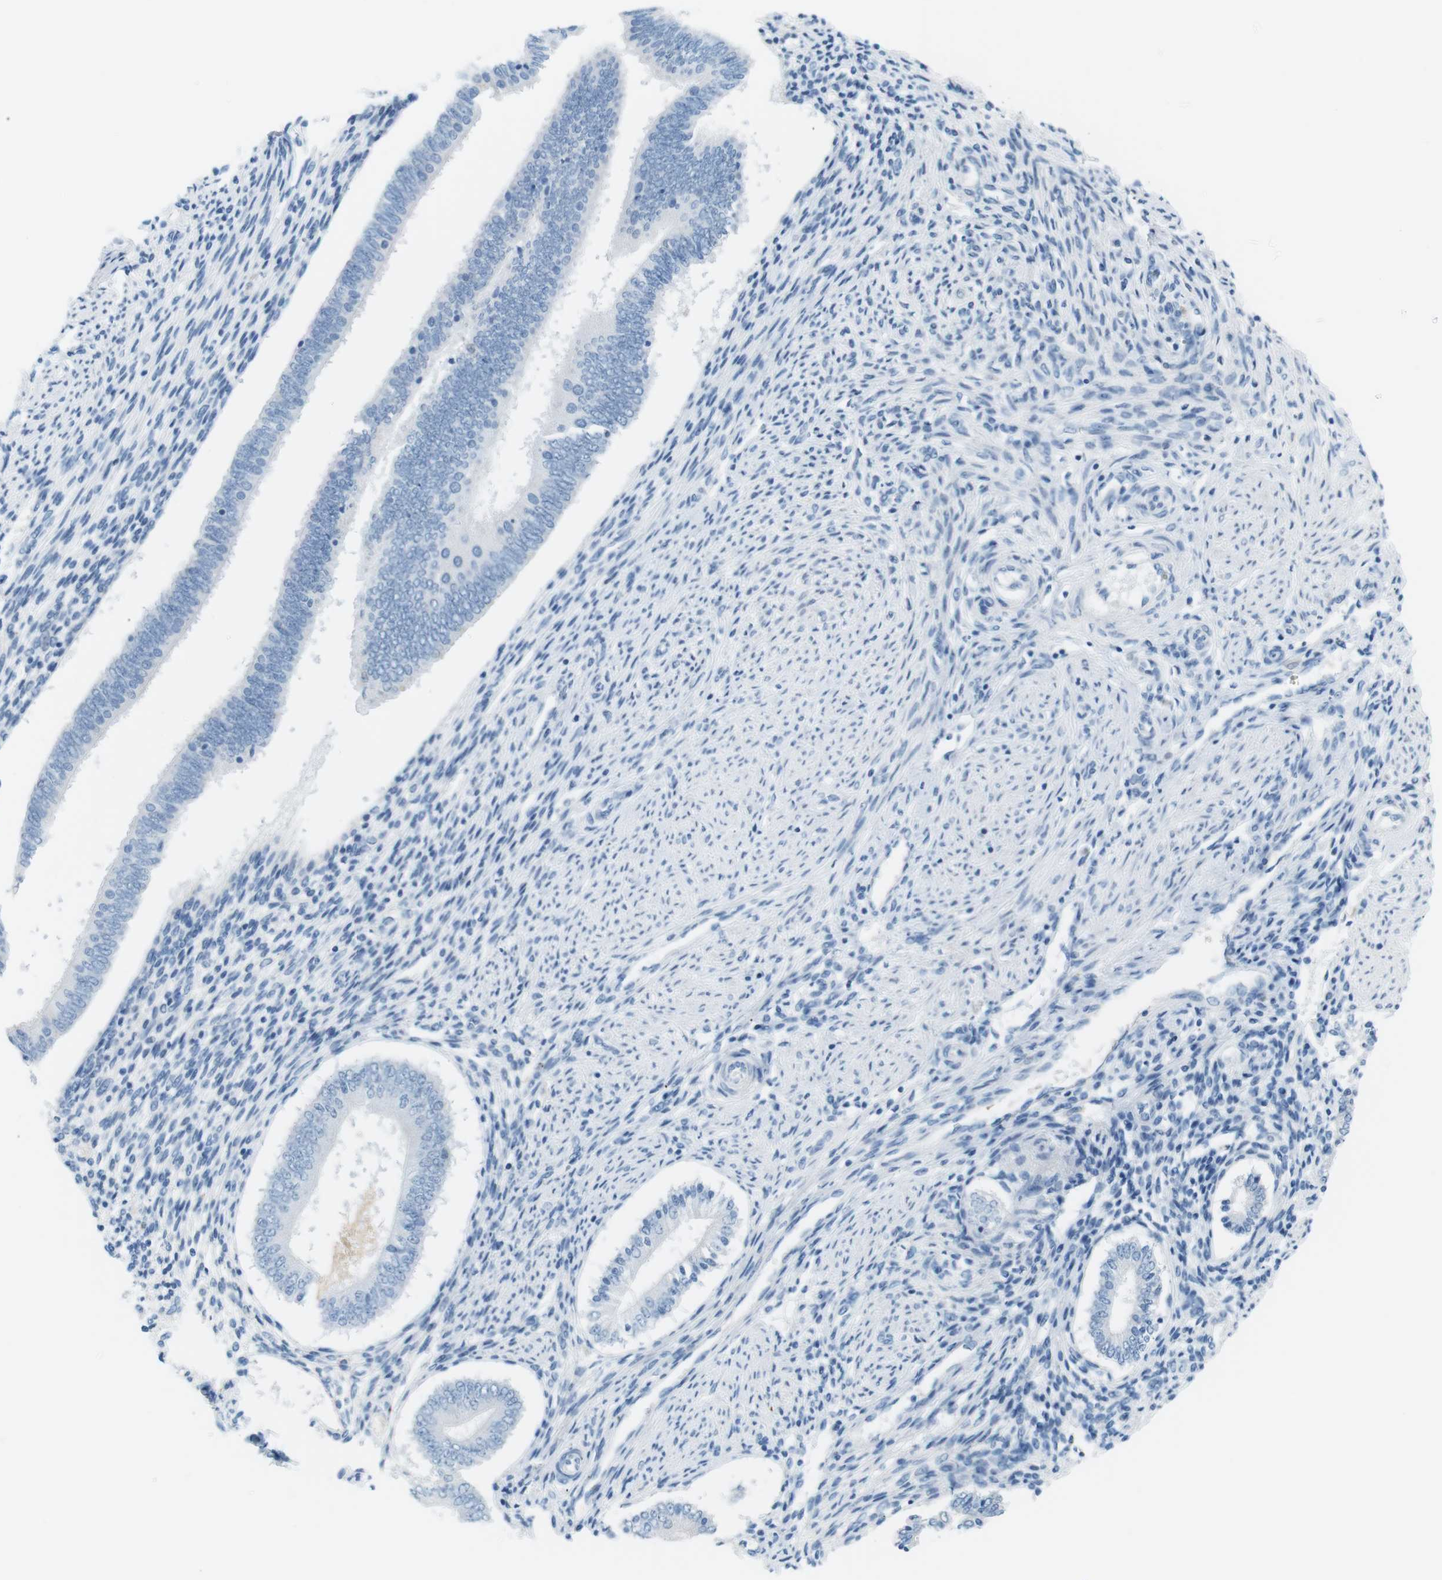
{"staining": {"intensity": "negative", "quantity": "none", "location": "none"}, "tissue": "endometrium", "cell_type": "Cells in endometrial stroma", "image_type": "normal", "snomed": [{"axis": "morphology", "description": "Normal tissue, NOS"}, {"axis": "topography", "description": "Endometrium"}], "caption": "An image of human endometrium is negative for staining in cells in endometrial stroma.", "gene": "AZGP1", "patient": {"sex": "female", "age": 42}}